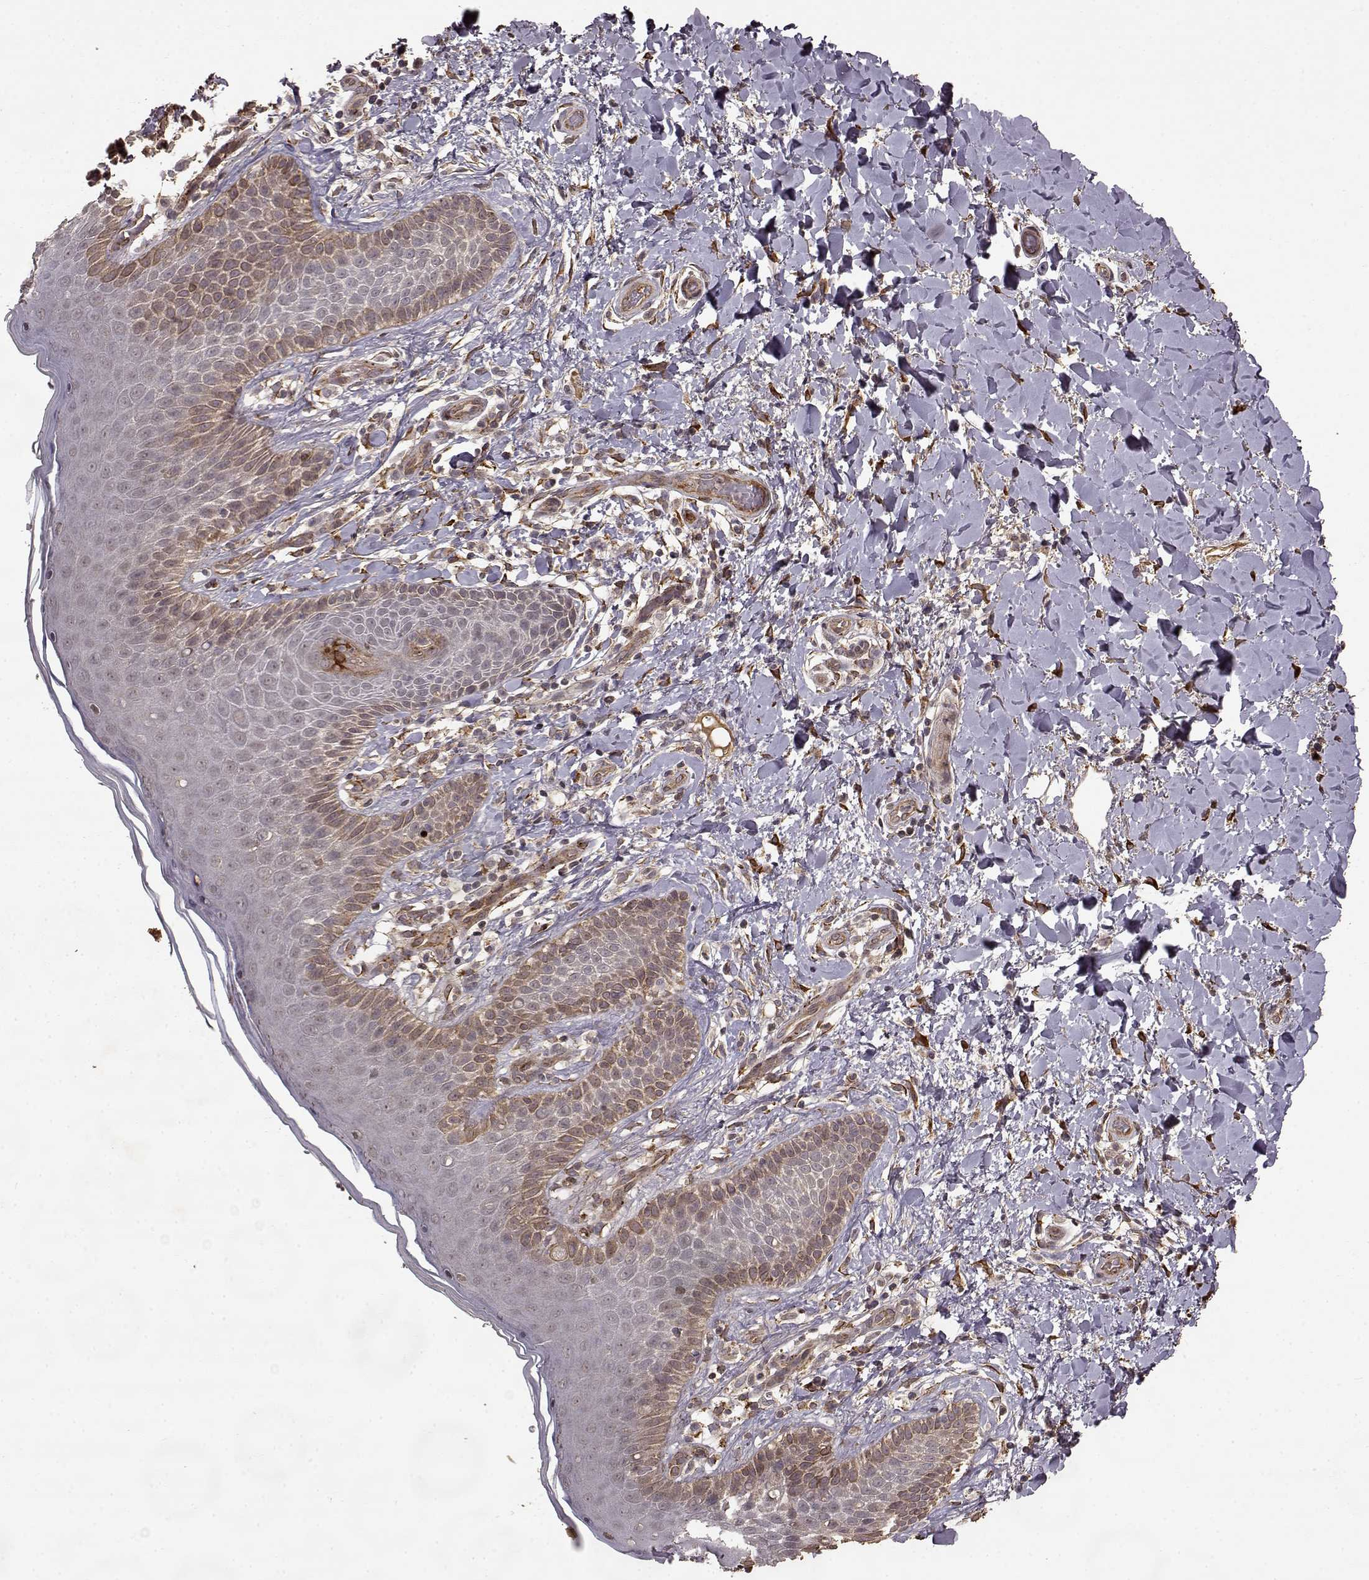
{"staining": {"intensity": "weak", "quantity": "25%-75%", "location": "cytoplasmic/membranous"}, "tissue": "skin", "cell_type": "Epidermal cells", "image_type": "normal", "snomed": [{"axis": "morphology", "description": "Normal tissue, NOS"}, {"axis": "topography", "description": "Anal"}], "caption": "Approximately 25%-75% of epidermal cells in benign human skin display weak cytoplasmic/membranous protein staining as visualized by brown immunohistochemical staining.", "gene": "FSTL1", "patient": {"sex": "male", "age": 36}}